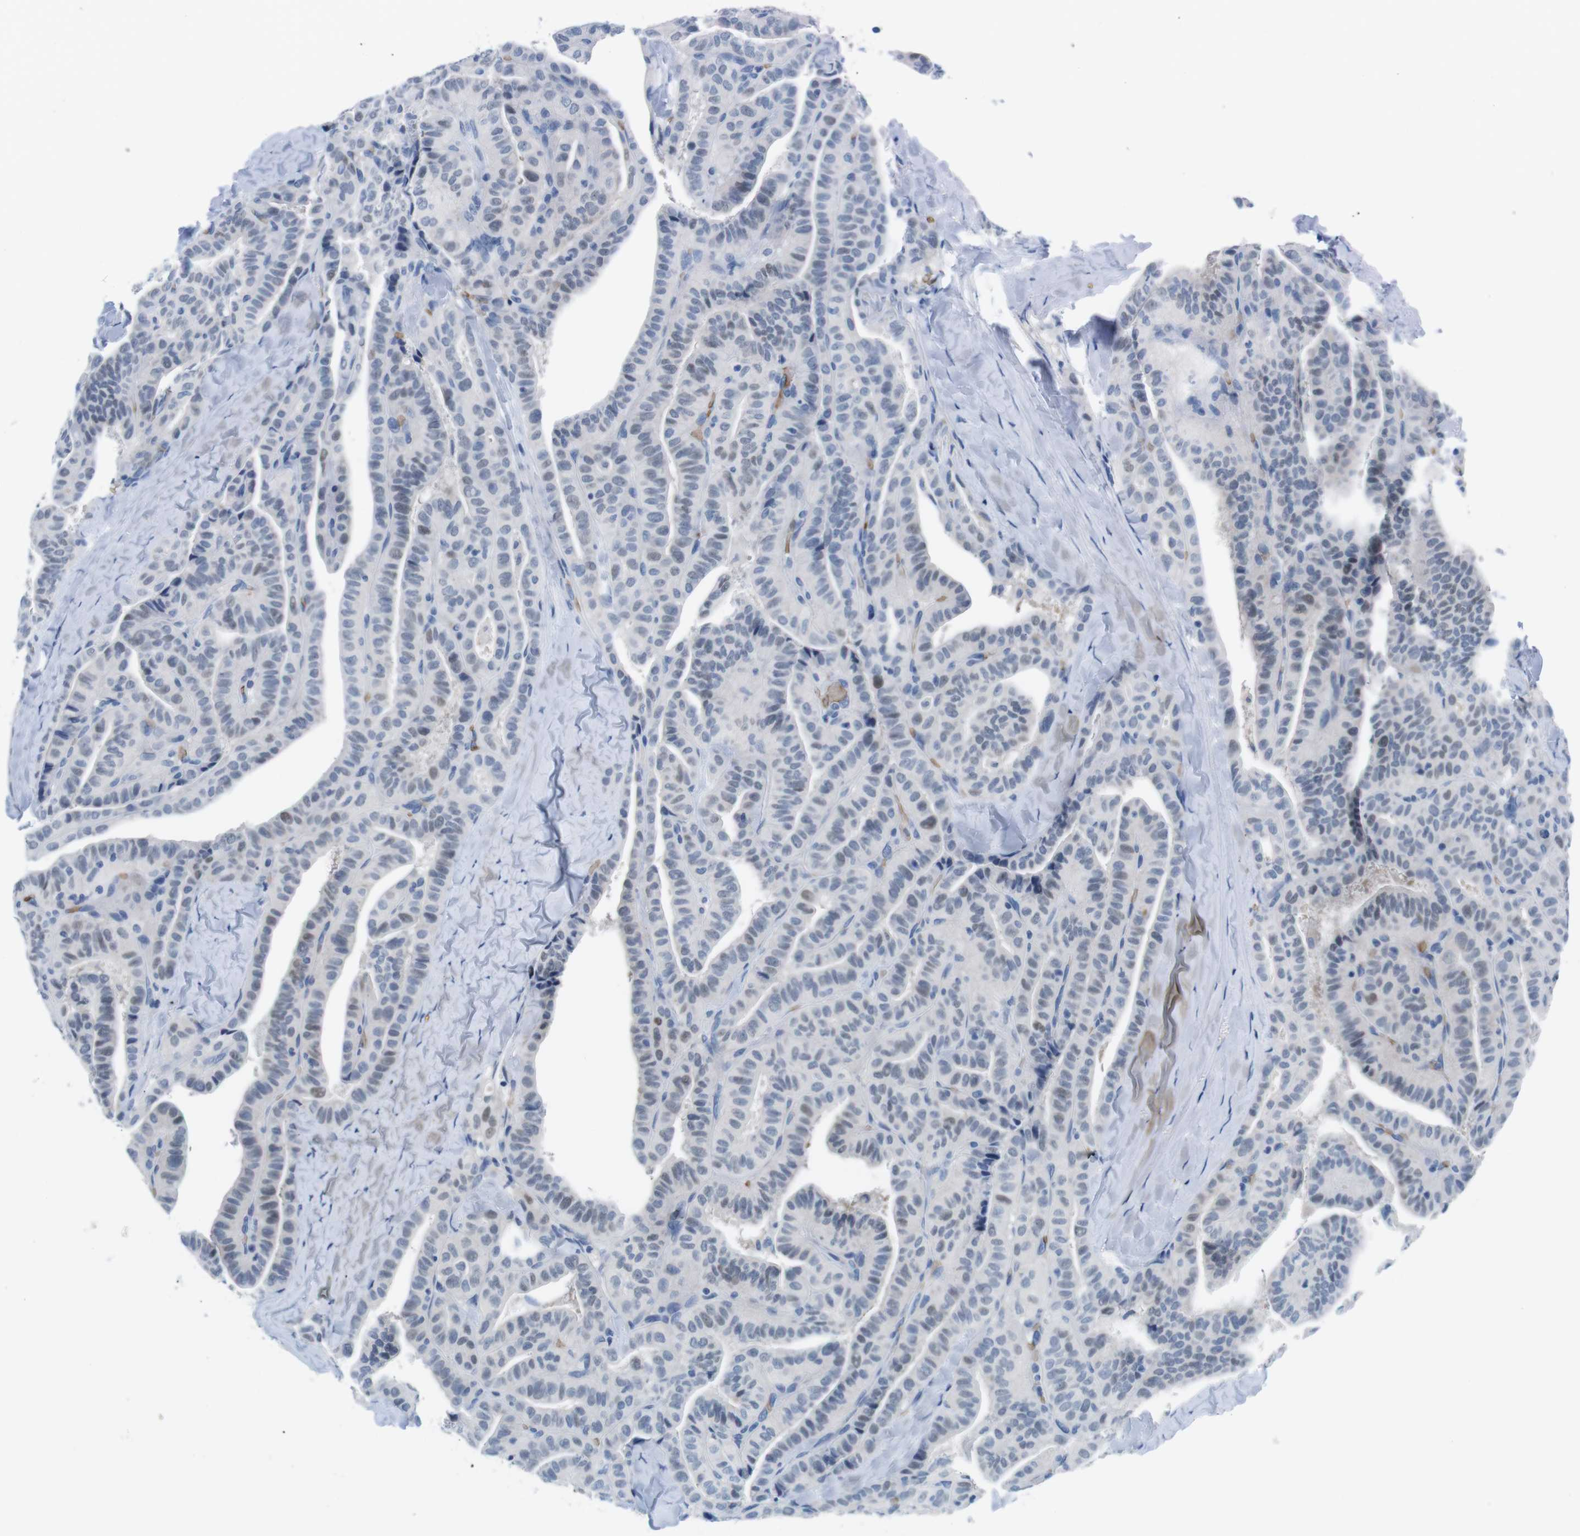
{"staining": {"intensity": "weak", "quantity": "<25%", "location": "nuclear"}, "tissue": "thyroid cancer", "cell_type": "Tumor cells", "image_type": "cancer", "snomed": [{"axis": "morphology", "description": "Papillary adenocarcinoma, NOS"}, {"axis": "topography", "description": "Thyroid gland"}], "caption": "A histopathology image of thyroid cancer (papillary adenocarcinoma) stained for a protein displays no brown staining in tumor cells.", "gene": "TFAP2C", "patient": {"sex": "male", "age": 77}}